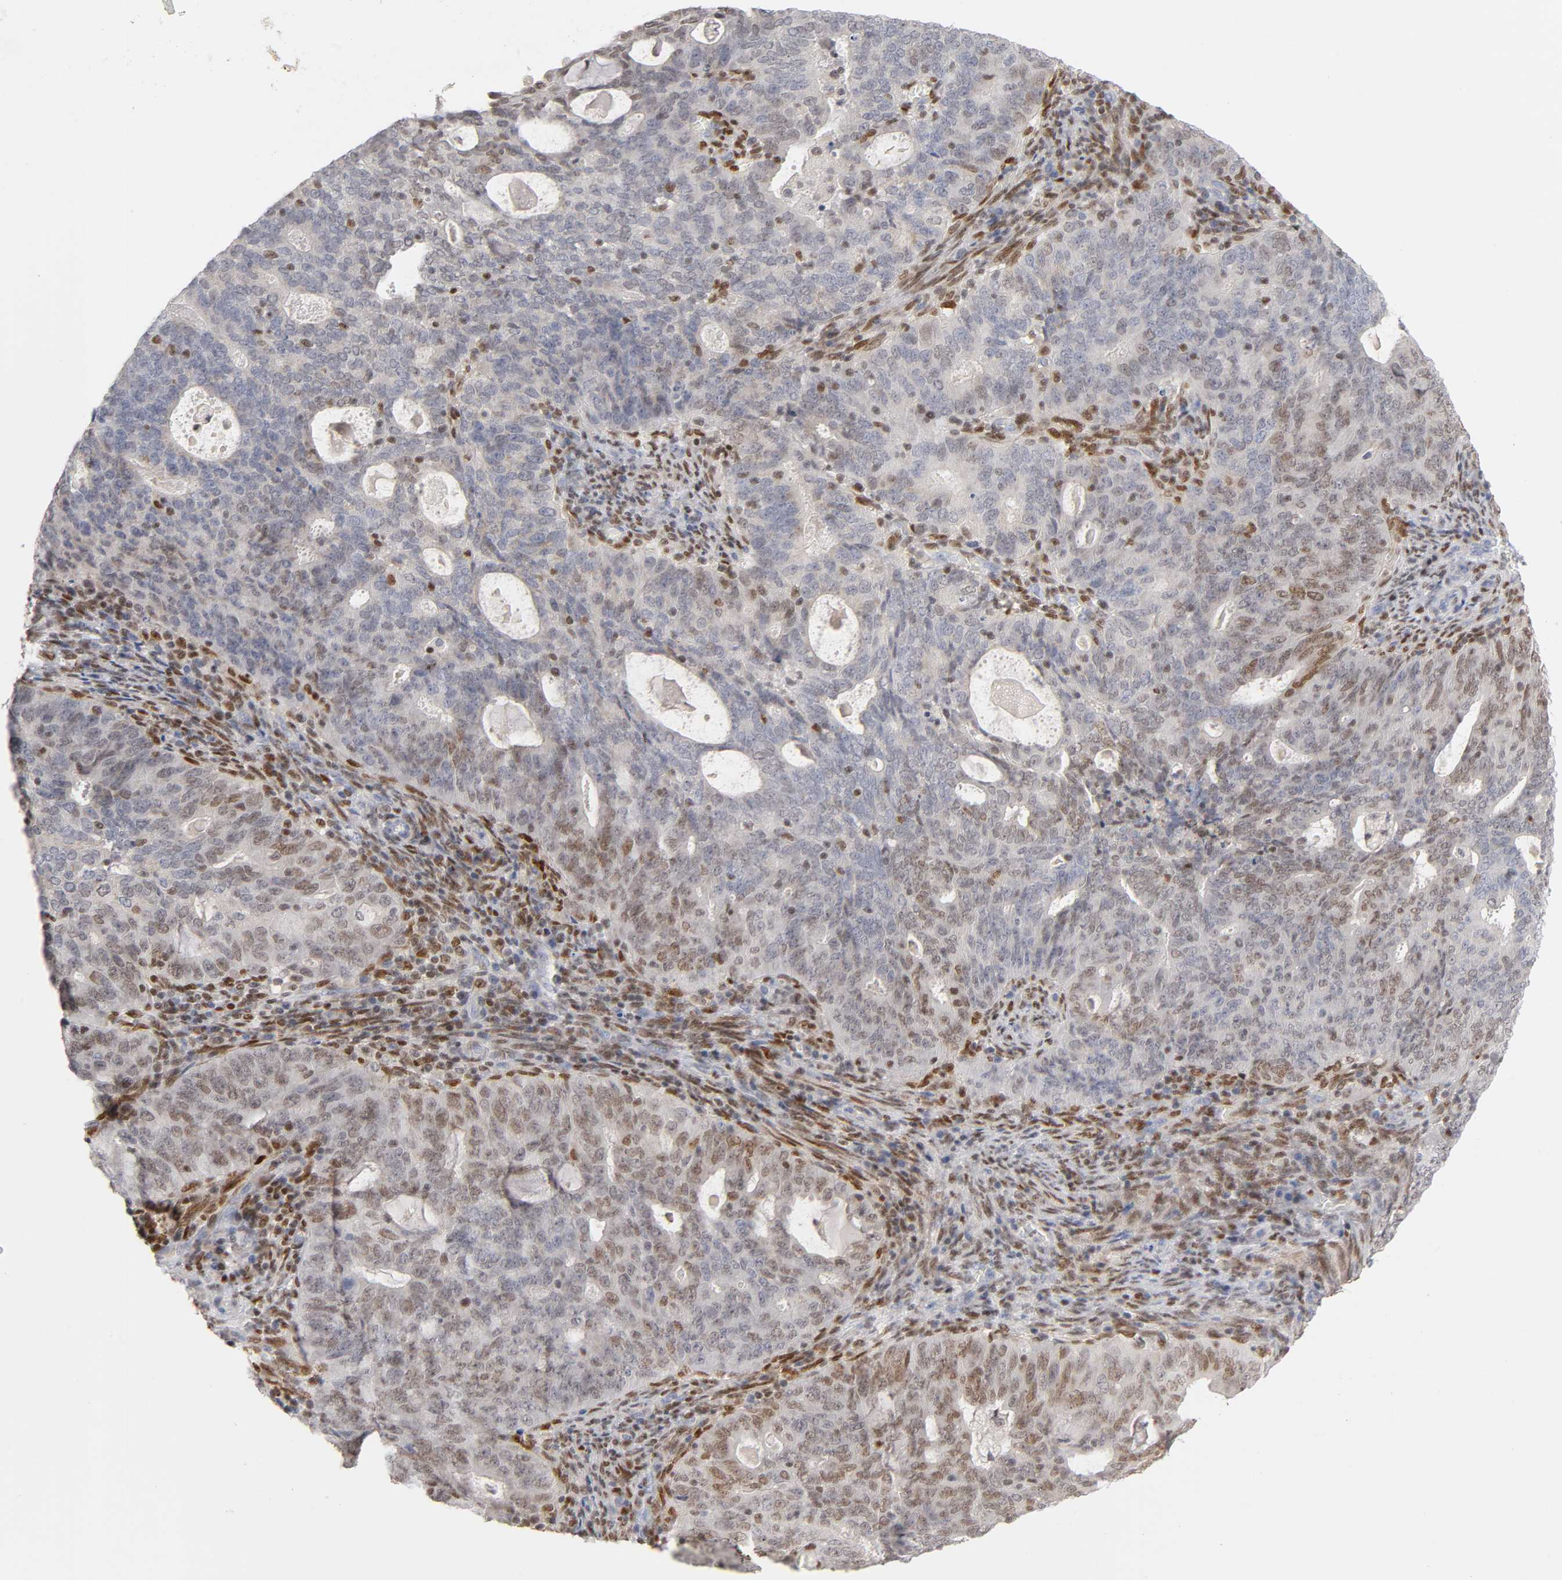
{"staining": {"intensity": "weak", "quantity": "25%-75%", "location": "cytoplasmic/membranous,nuclear"}, "tissue": "cervical cancer", "cell_type": "Tumor cells", "image_type": "cancer", "snomed": [{"axis": "morphology", "description": "Adenocarcinoma, NOS"}, {"axis": "topography", "description": "Cervix"}], "caption": "Cervical cancer (adenocarcinoma) tissue reveals weak cytoplasmic/membranous and nuclear staining in approximately 25%-75% of tumor cells (brown staining indicates protein expression, while blue staining denotes nuclei).", "gene": "RUNX1", "patient": {"sex": "female", "age": 44}}